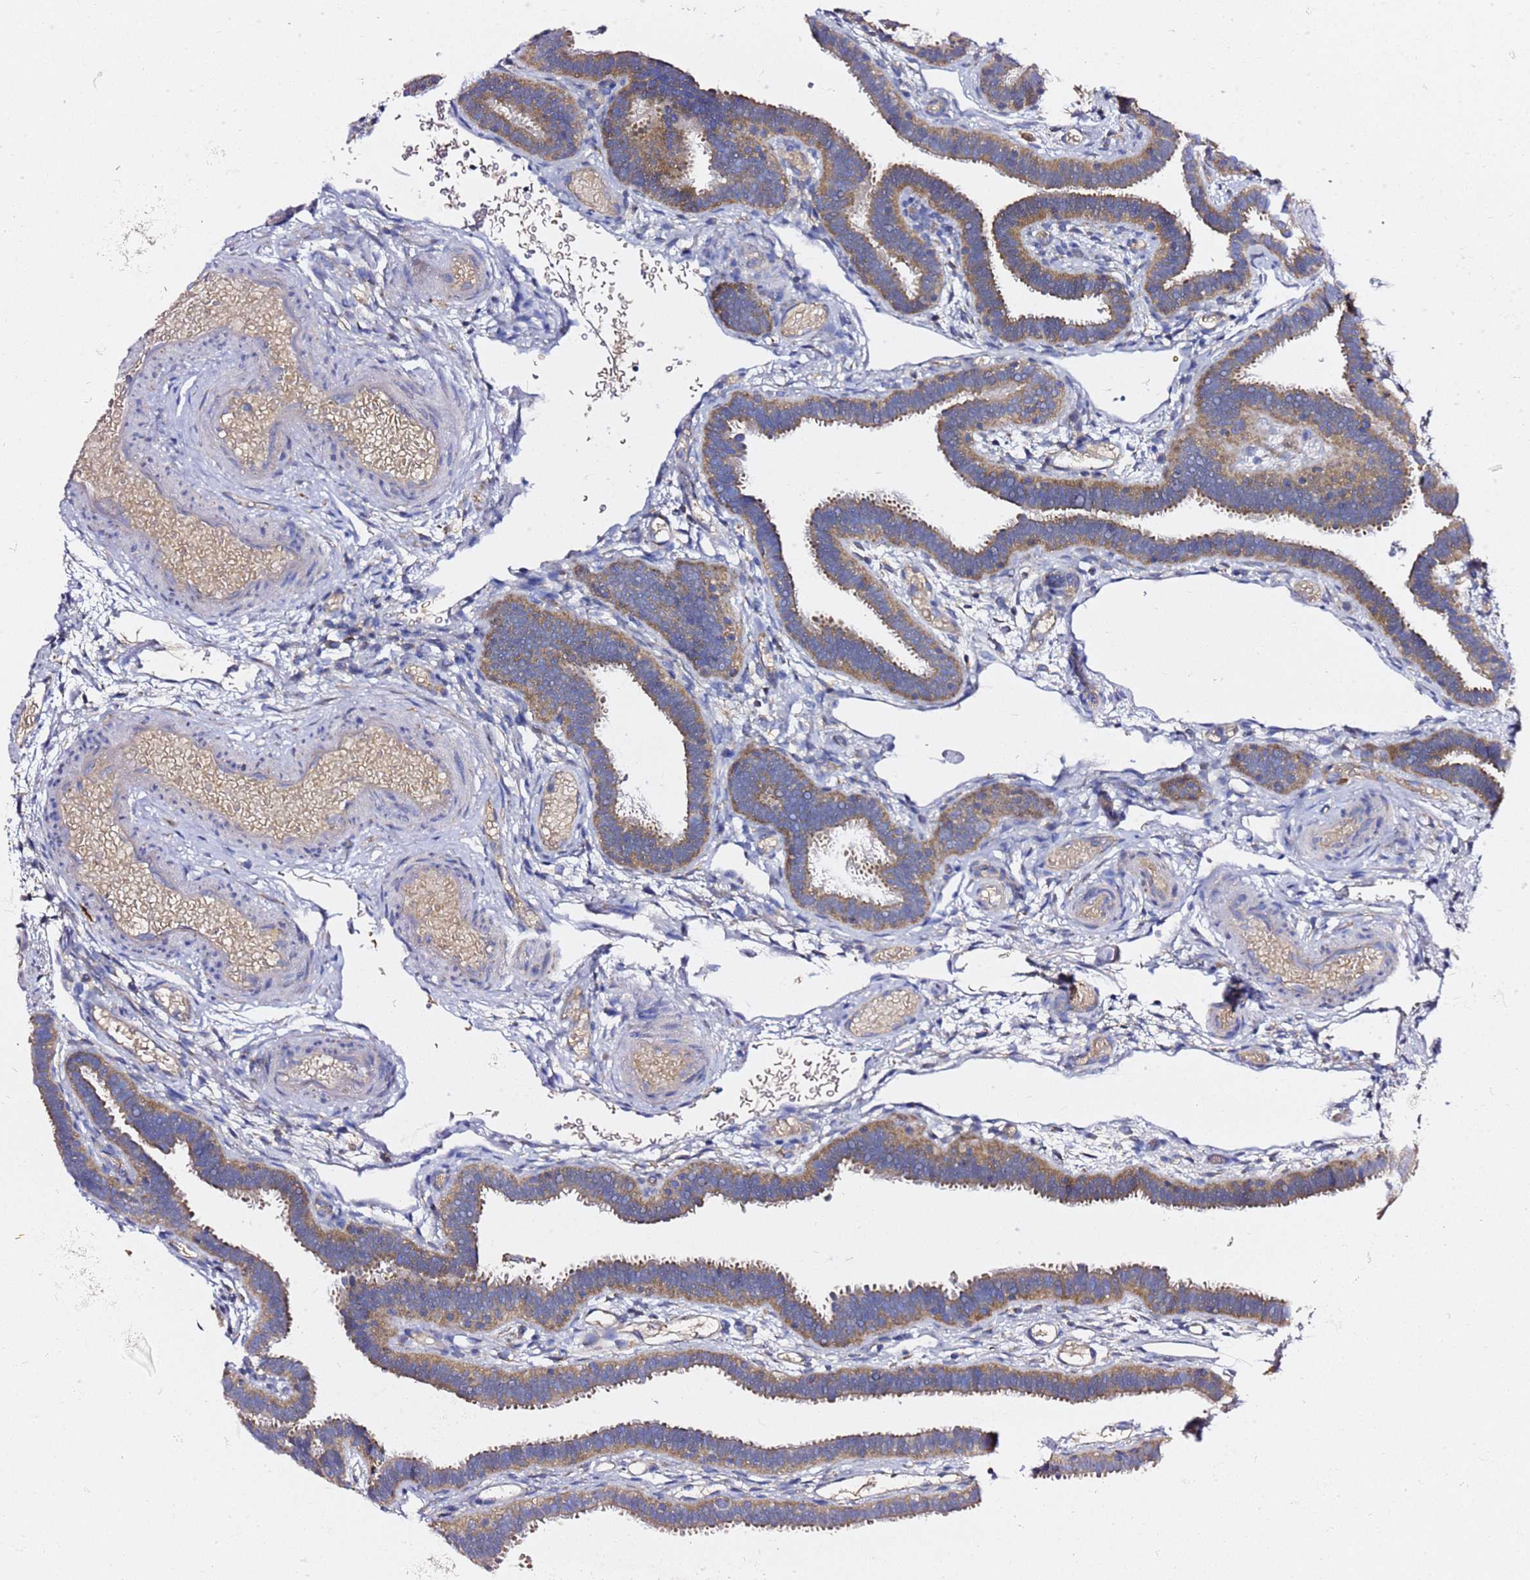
{"staining": {"intensity": "moderate", "quantity": ">75%", "location": "cytoplasmic/membranous"}, "tissue": "fallopian tube", "cell_type": "Glandular cells", "image_type": "normal", "snomed": [{"axis": "morphology", "description": "Normal tissue, NOS"}, {"axis": "topography", "description": "Fallopian tube"}], "caption": "Benign fallopian tube displays moderate cytoplasmic/membranous expression in about >75% of glandular cells.", "gene": "C19orf12", "patient": {"sex": "female", "age": 37}}